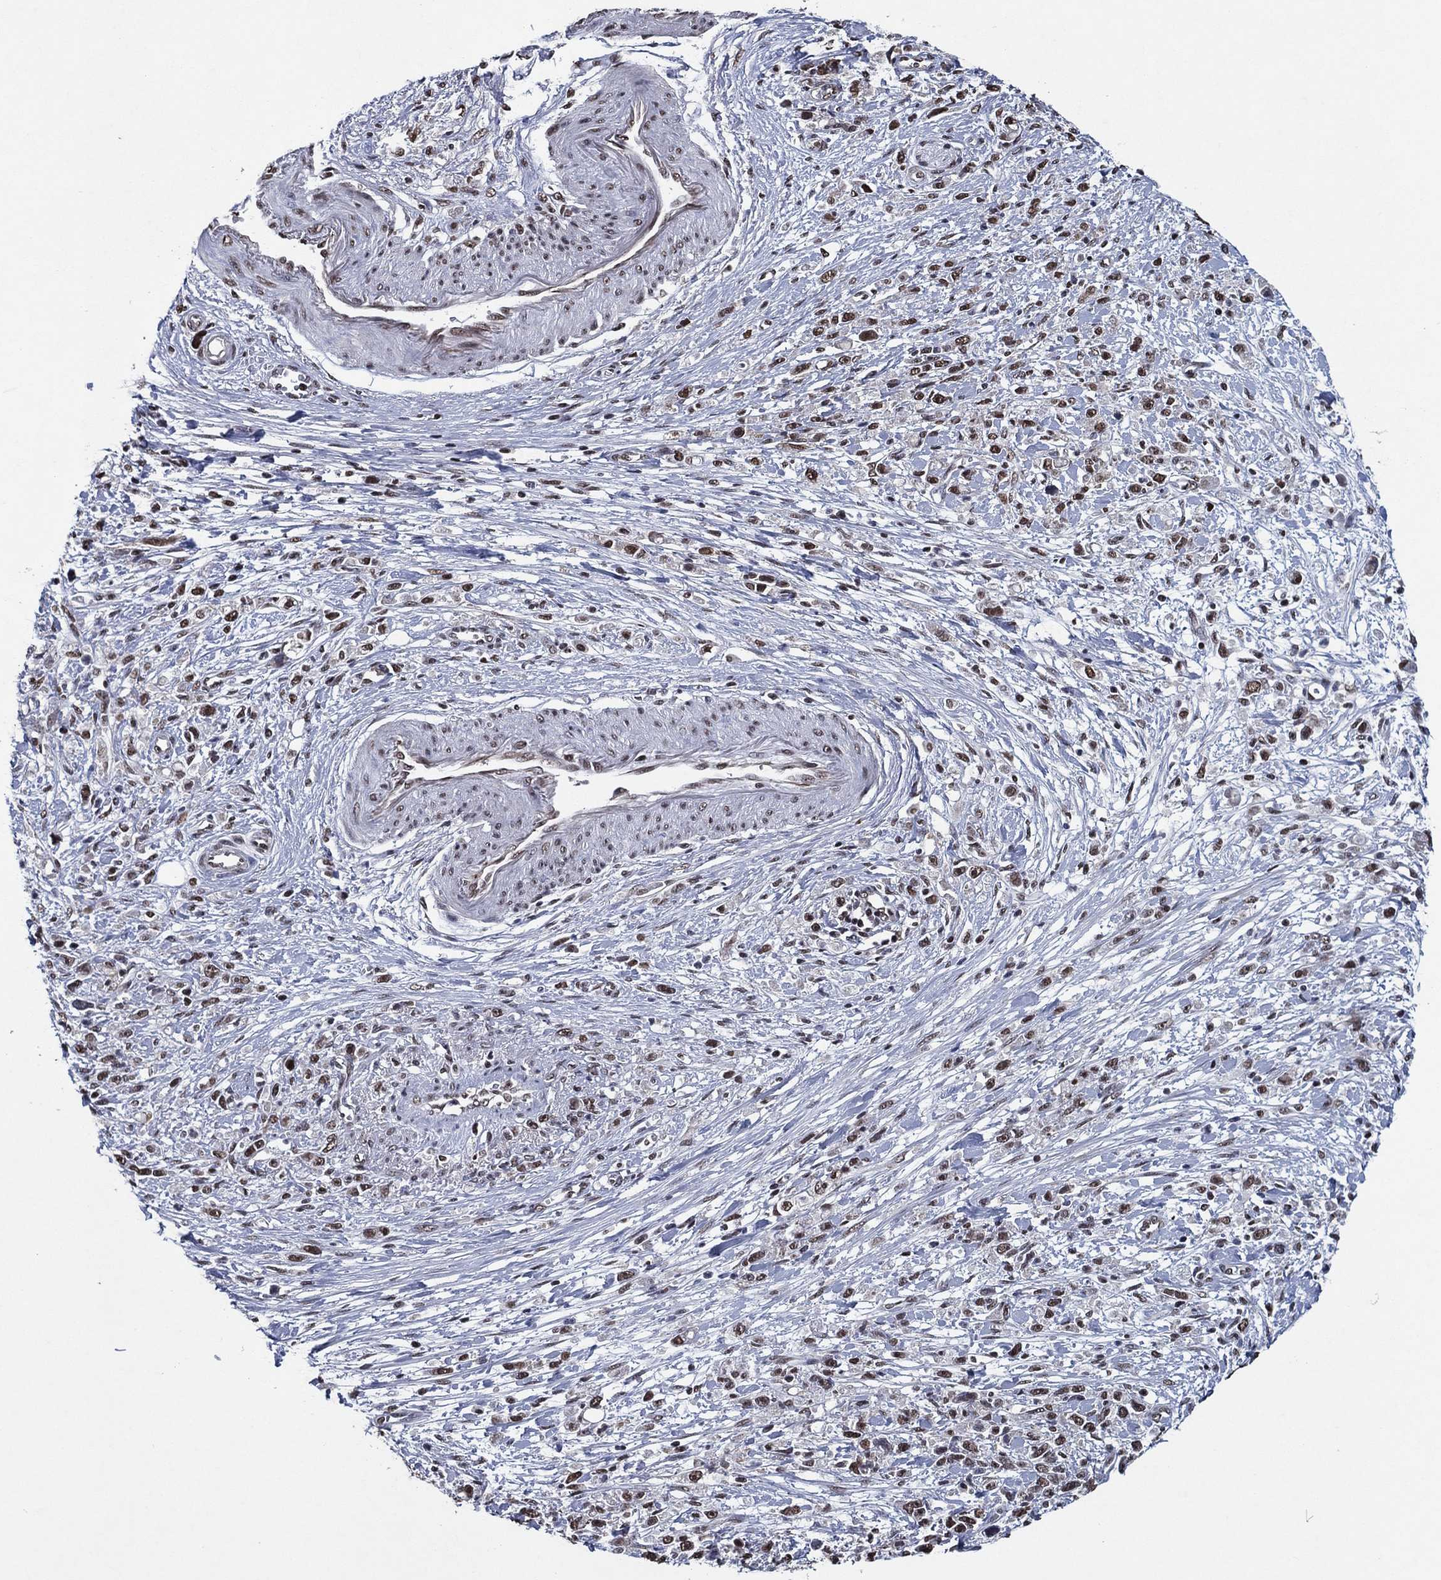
{"staining": {"intensity": "moderate", "quantity": "25%-75%", "location": "nuclear"}, "tissue": "stomach cancer", "cell_type": "Tumor cells", "image_type": "cancer", "snomed": [{"axis": "morphology", "description": "Adenocarcinoma, NOS"}, {"axis": "topography", "description": "Stomach"}], "caption": "Stomach cancer stained for a protein (brown) displays moderate nuclear positive expression in approximately 25%-75% of tumor cells.", "gene": "ZBTB42", "patient": {"sex": "female", "age": 59}}